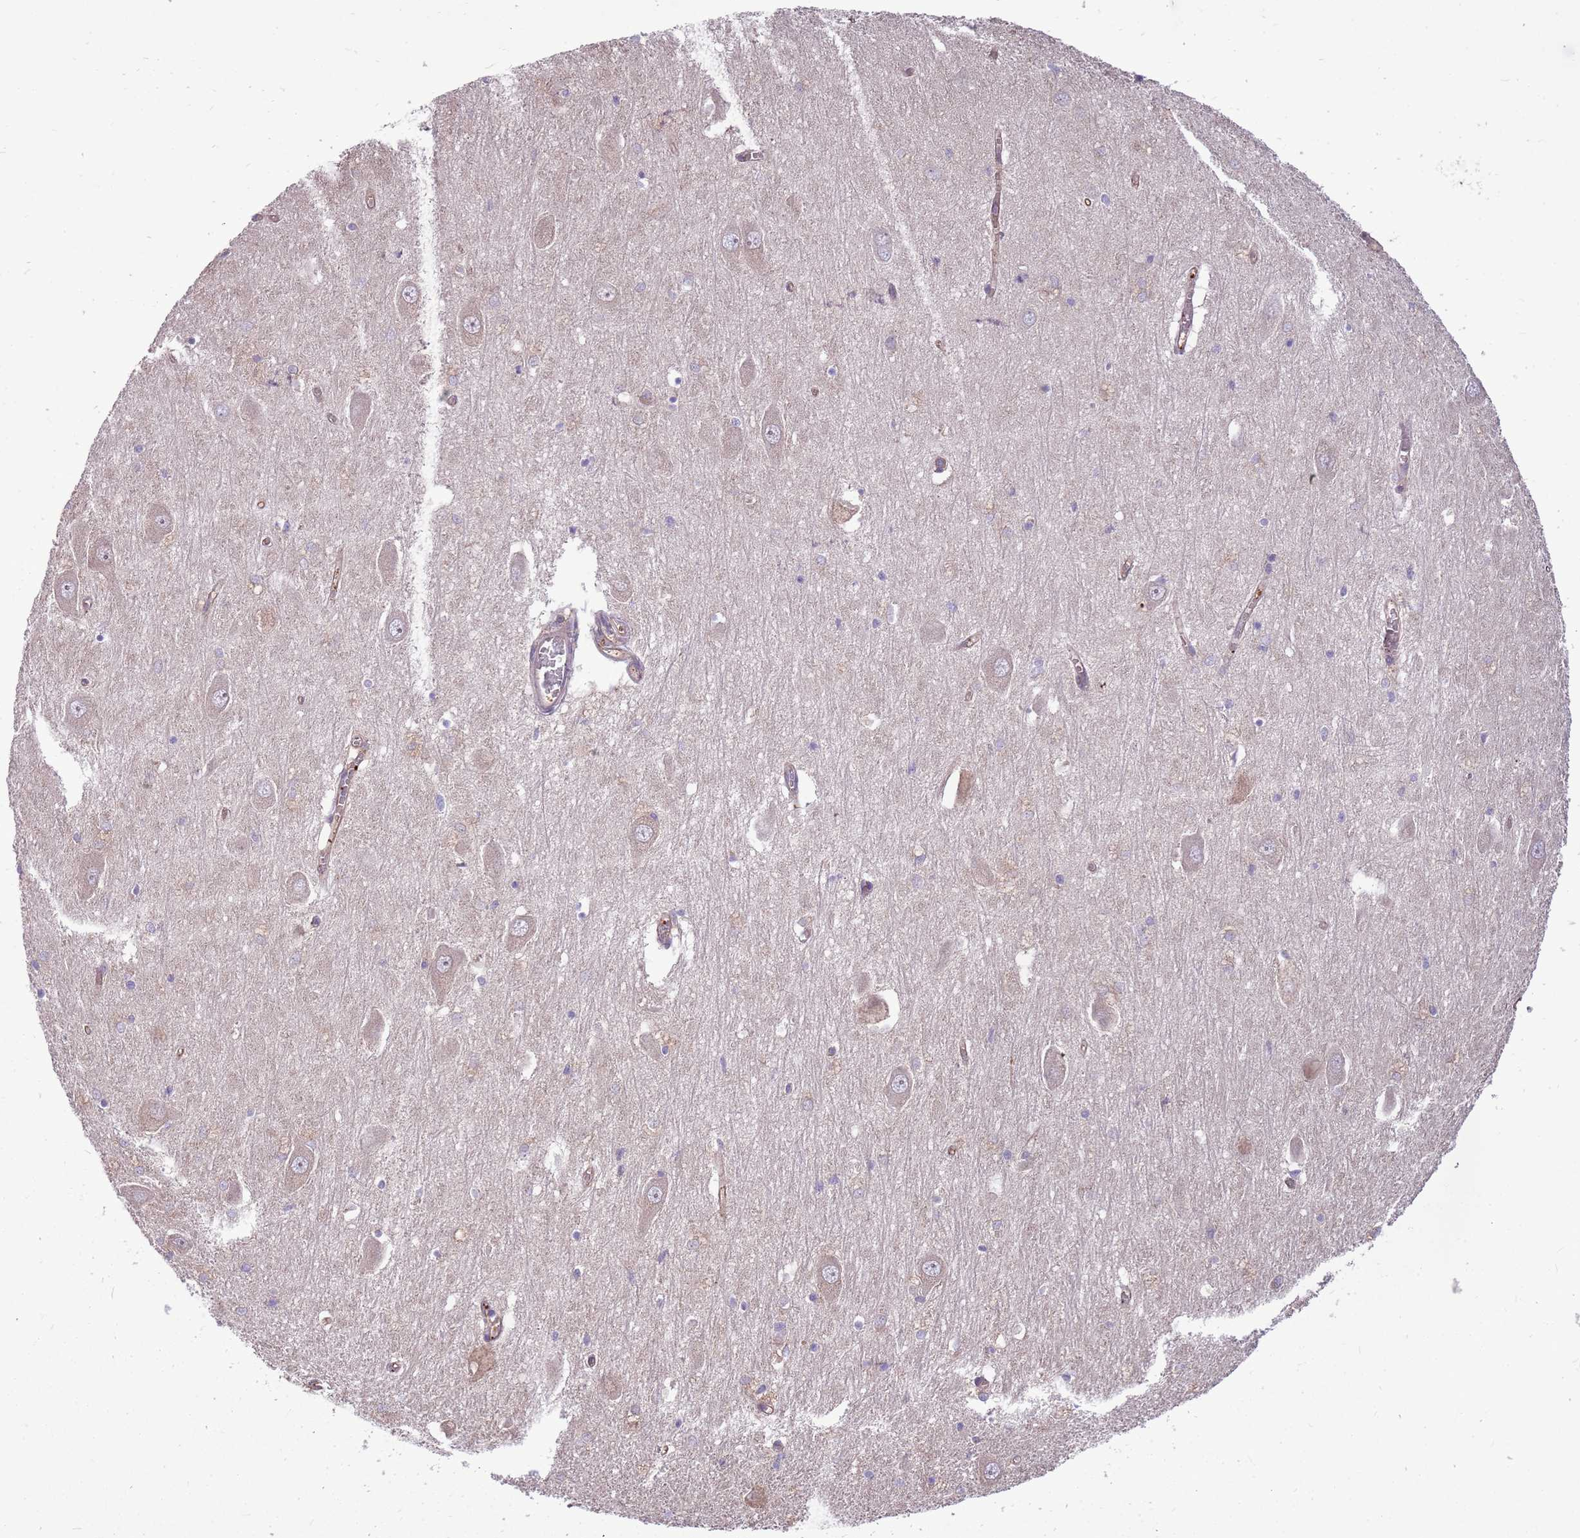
{"staining": {"intensity": "negative", "quantity": "none", "location": "none"}, "tissue": "hippocampus", "cell_type": "Glial cells", "image_type": "normal", "snomed": [{"axis": "morphology", "description": "Normal tissue, NOS"}, {"axis": "topography", "description": "Hippocampus"}], "caption": "A histopathology image of hippocampus stained for a protein demonstrates no brown staining in glial cells. (IHC, brightfield microscopy, high magnification).", "gene": "WASHC4", "patient": {"sex": "male", "age": 70}}